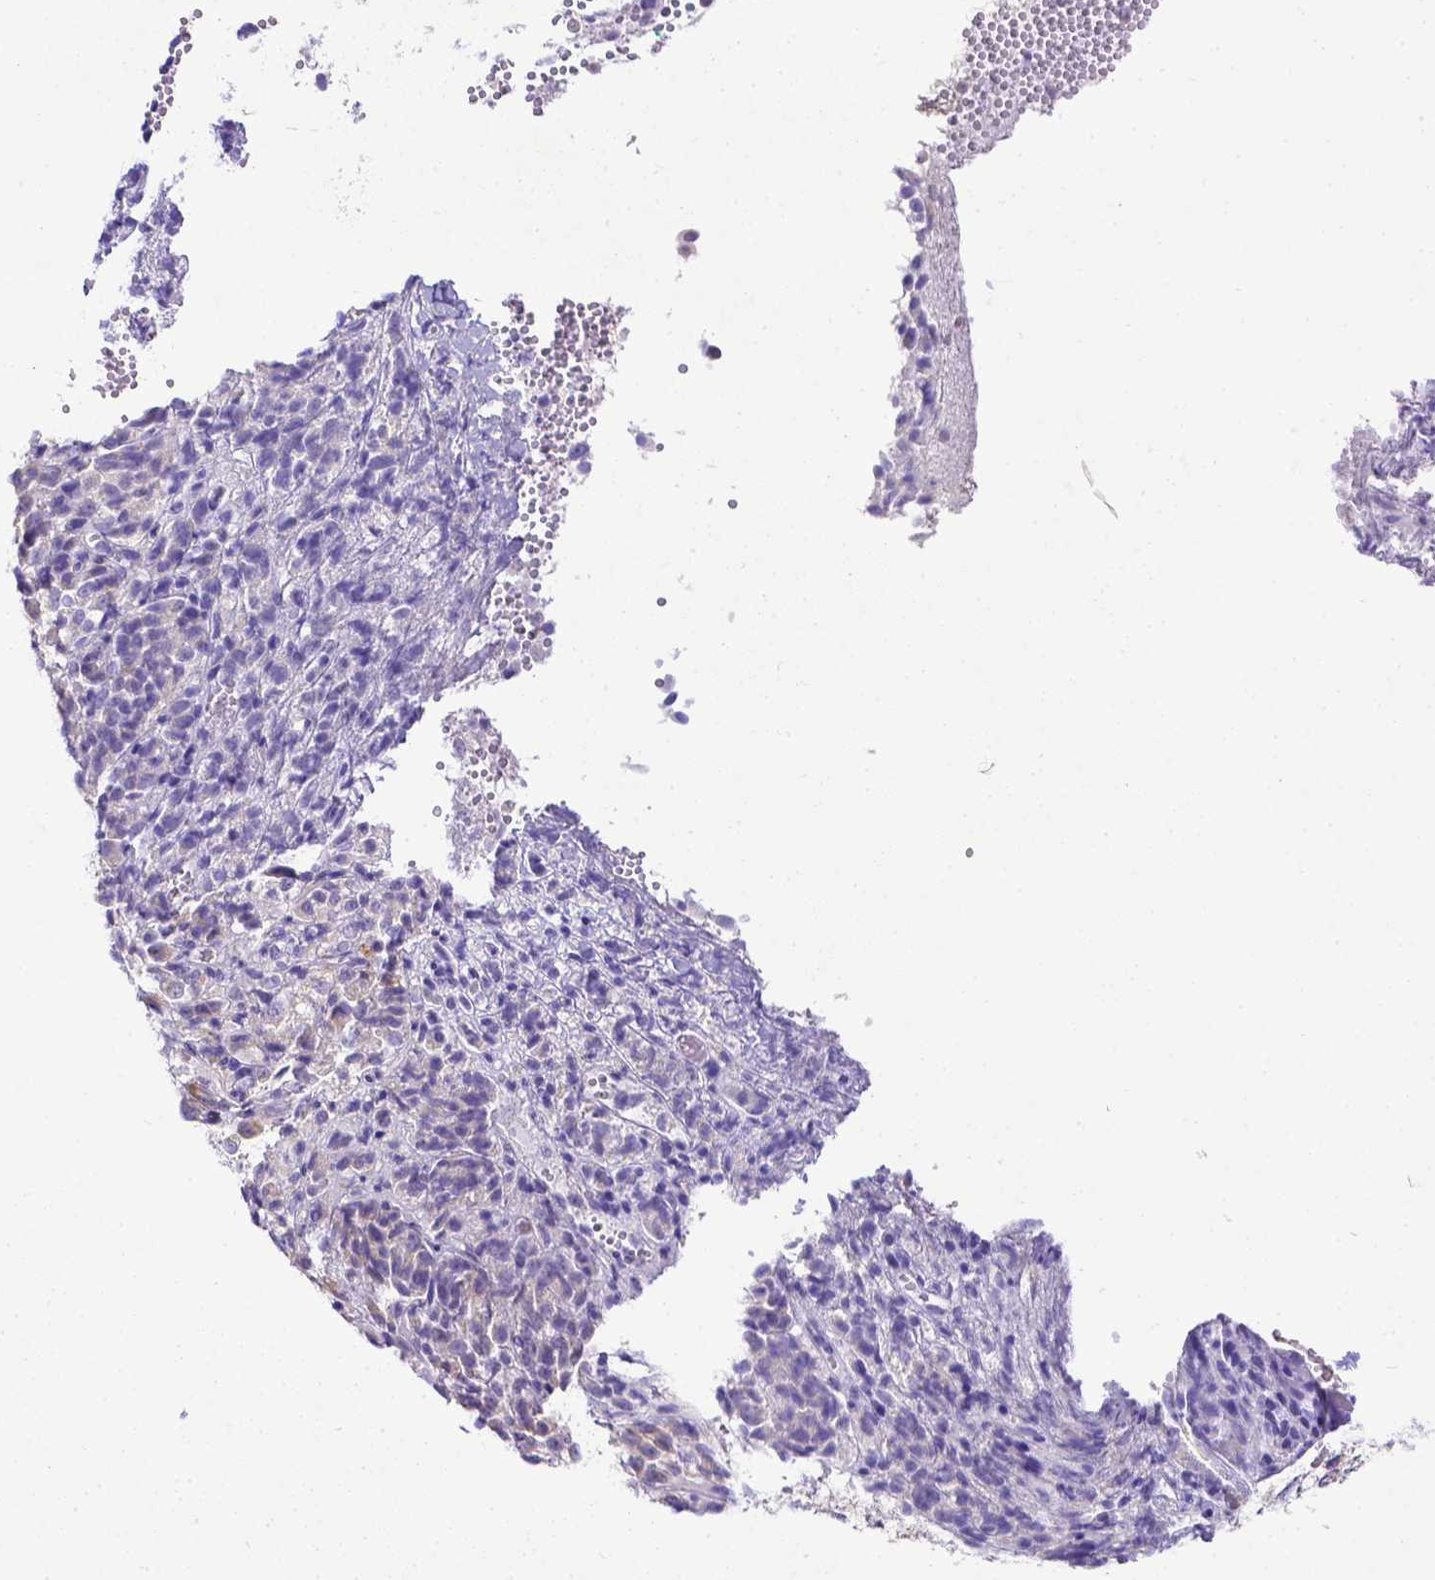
{"staining": {"intensity": "negative", "quantity": "none", "location": "none"}, "tissue": "melanoma", "cell_type": "Tumor cells", "image_type": "cancer", "snomed": [{"axis": "morphology", "description": "Malignant melanoma, Metastatic site"}, {"axis": "topography", "description": "Brain"}], "caption": "High magnification brightfield microscopy of melanoma stained with DAB (brown) and counterstained with hematoxylin (blue): tumor cells show no significant positivity.", "gene": "CD40", "patient": {"sex": "female", "age": 56}}